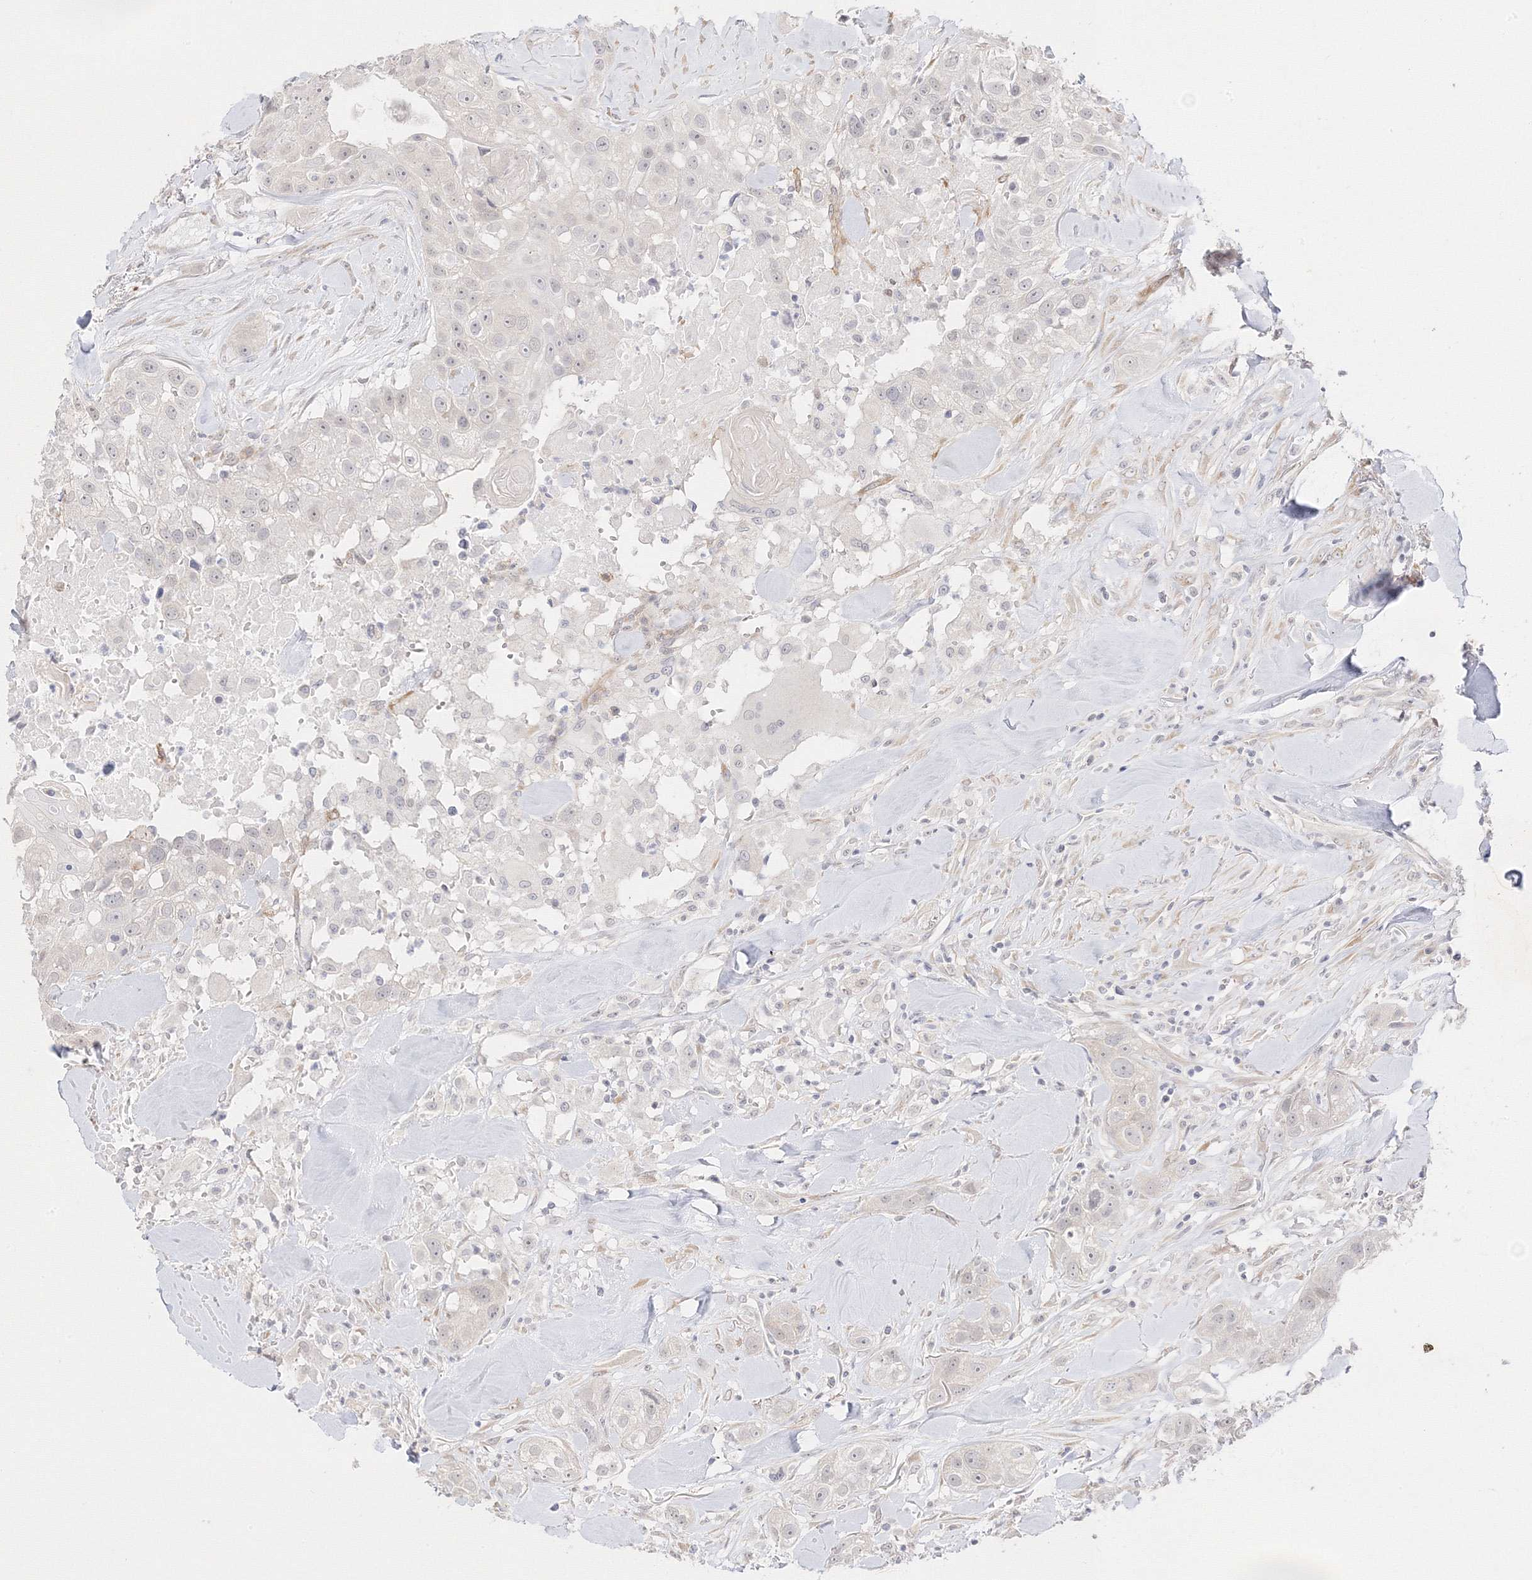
{"staining": {"intensity": "negative", "quantity": "none", "location": "none"}, "tissue": "head and neck cancer", "cell_type": "Tumor cells", "image_type": "cancer", "snomed": [{"axis": "morphology", "description": "Normal tissue, NOS"}, {"axis": "morphology", "description": "Squamous cell carcinoma, NOS"}, {"axis": "topography", "description": "Skeletal muscle"}, {"axis": "topography", "description": "Head-Neck"}], "caption": "High magnification brightfield microscopy of squamous cell carcinoma (head and neck) stained with DAB (3,3'-diaminobenzidine) (brown) and counterstained with hematoxylin (blue): tumor cells show no significant staining.", "gene": "C2CD2", "patient": {"sex": "male", "age": 51}}